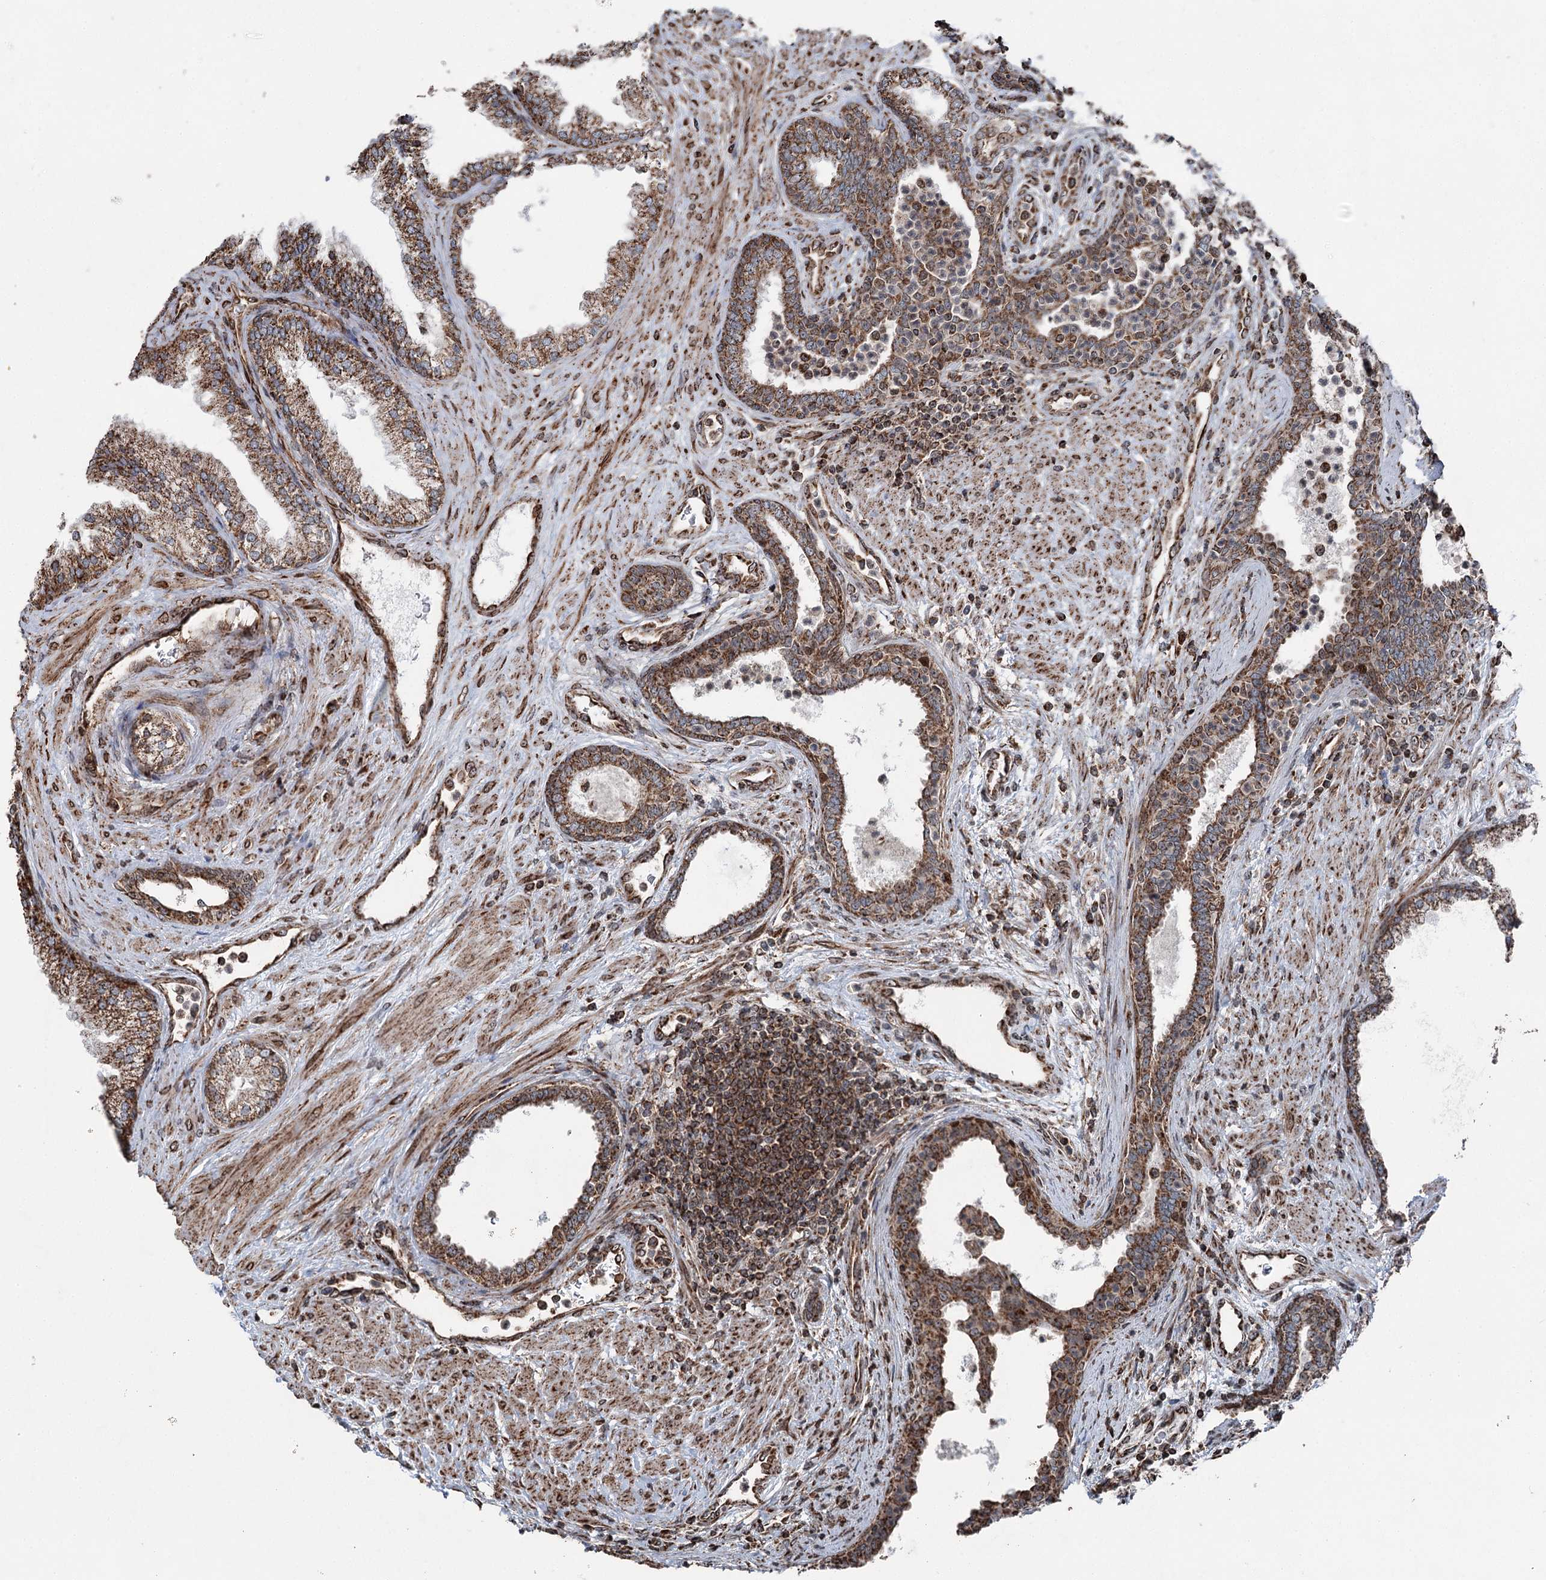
{"staining": {"intensity": "strong", "quantity": ">75%", "location": "cytoplasmic/membranous"}, "tissue": "prostate", "cell_type": "Glandular cells", "image_type": "normal", "snomed": [{"axis": "morphology", "description": "Normal tissue, NOS"}, {"axis": "topography", "description": "Prostate"}], "caption": "An IHC photomicrograph of benign tissue is shown. Protein staining in brown labels strong cytoplasmic/membranous positivity in prostate within glandular cells. (IHC, brightfield microscopy, high magnification).", "gene": "STEEP1", "patient": {"sex": "male", "age": 76}}